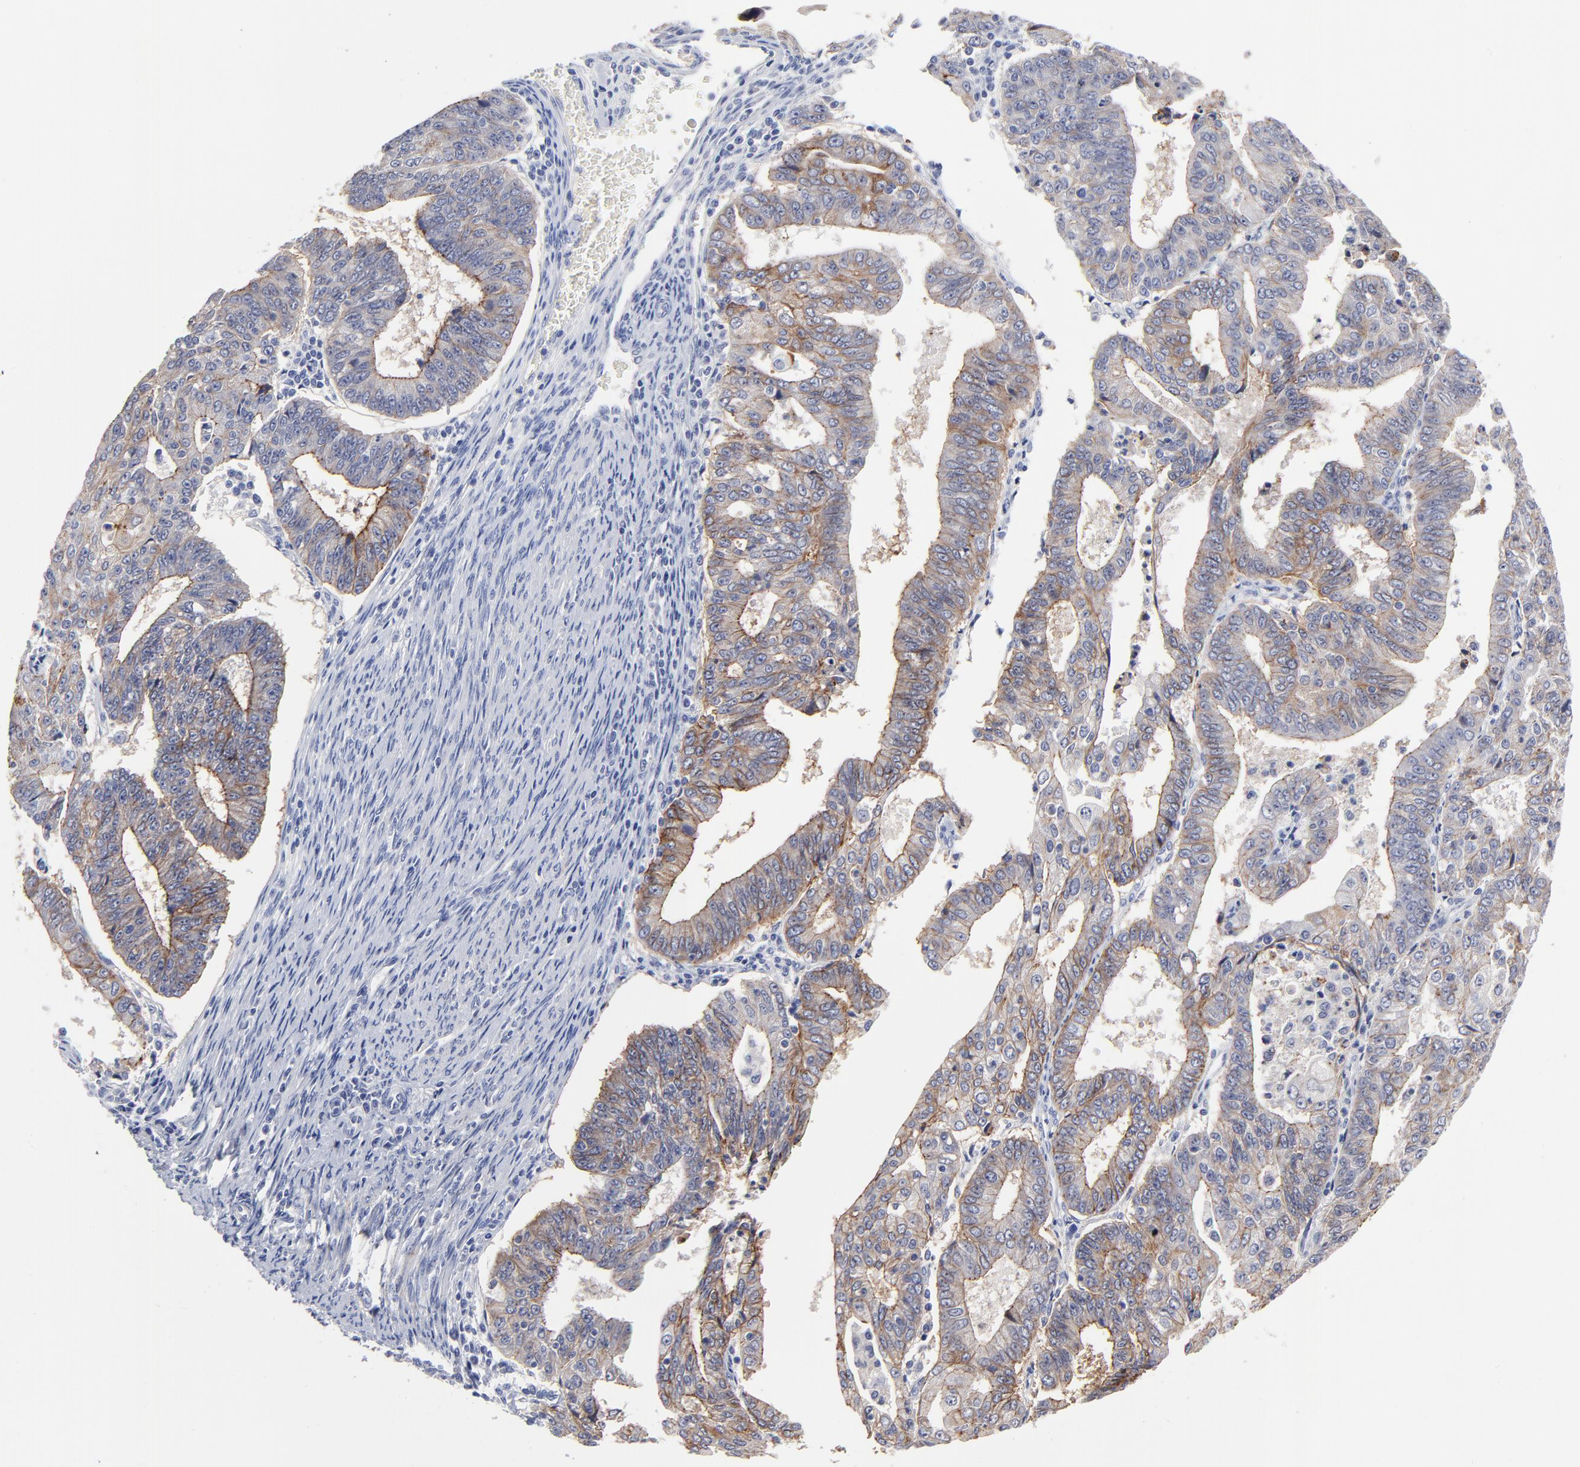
{"staining": {"intensity": "moderate", "quantity": "25%-75%", "location": "cytoplasmic/membranous"}, "tissue": "endometrial cancer", "cell_type": "Tumor cells", "image_type": "cancer", "snomed": [{"axis": "morphology", "description": "Adenocarcinoma, NOS"}, {"axis": "topography", "description": "Endometrium"}], "caption": "The image reveals staining of adenocarcinoma (endometrial), revealing moderate cytoplasmic/membranous protein positivity (brown color) within tumor cells. (DAB IHC, brown staining for protein, blue staining for nuclei).", "gene": "CXADR", "patient": {"sex": "female", "age": 56}}